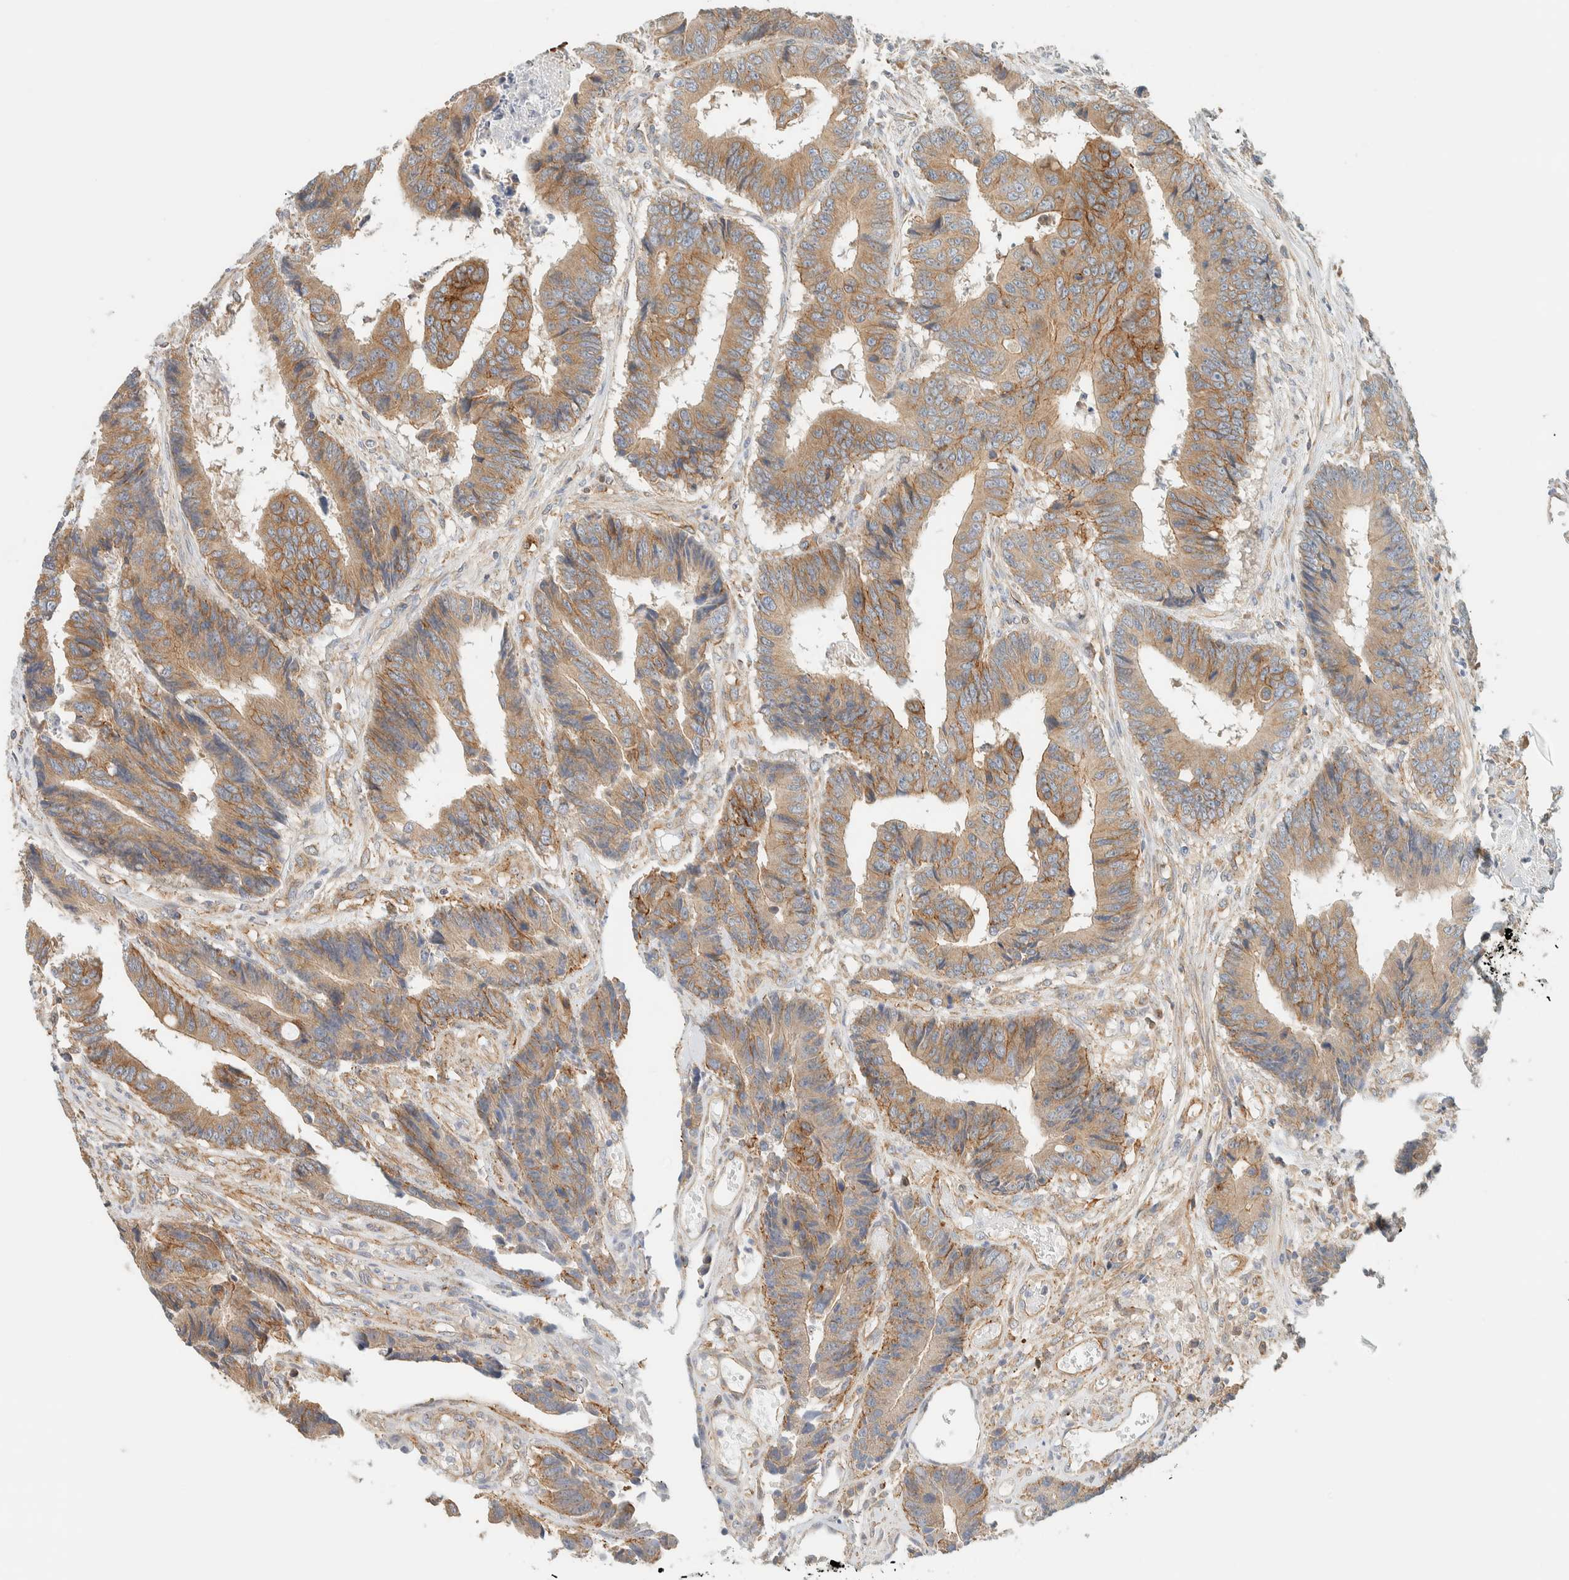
{"staining": {"intensity": "weak", "quantity": ">75%", "location": "cytoplasmic/membranous"}, "tissue": "colorectal cancer", "cell_type": "Tumor cells", "image_type": "cancer", "snomed": [{"axis": "morphology", "description": "Adenocarcinoma, NOS"}, {"axis": "topography", "description": "Rectum"}], "caption": "Immunohistochemistry histopathology image of colorectal cancer (adenocarcinoma) stained for a protein (brown), which demonstrates low levels of weak cytoplasmic/membranous staining in approximately >75% of tumor cells.", "gene": "LIMA1", "patient": {"sex": "male", "age": 84}}